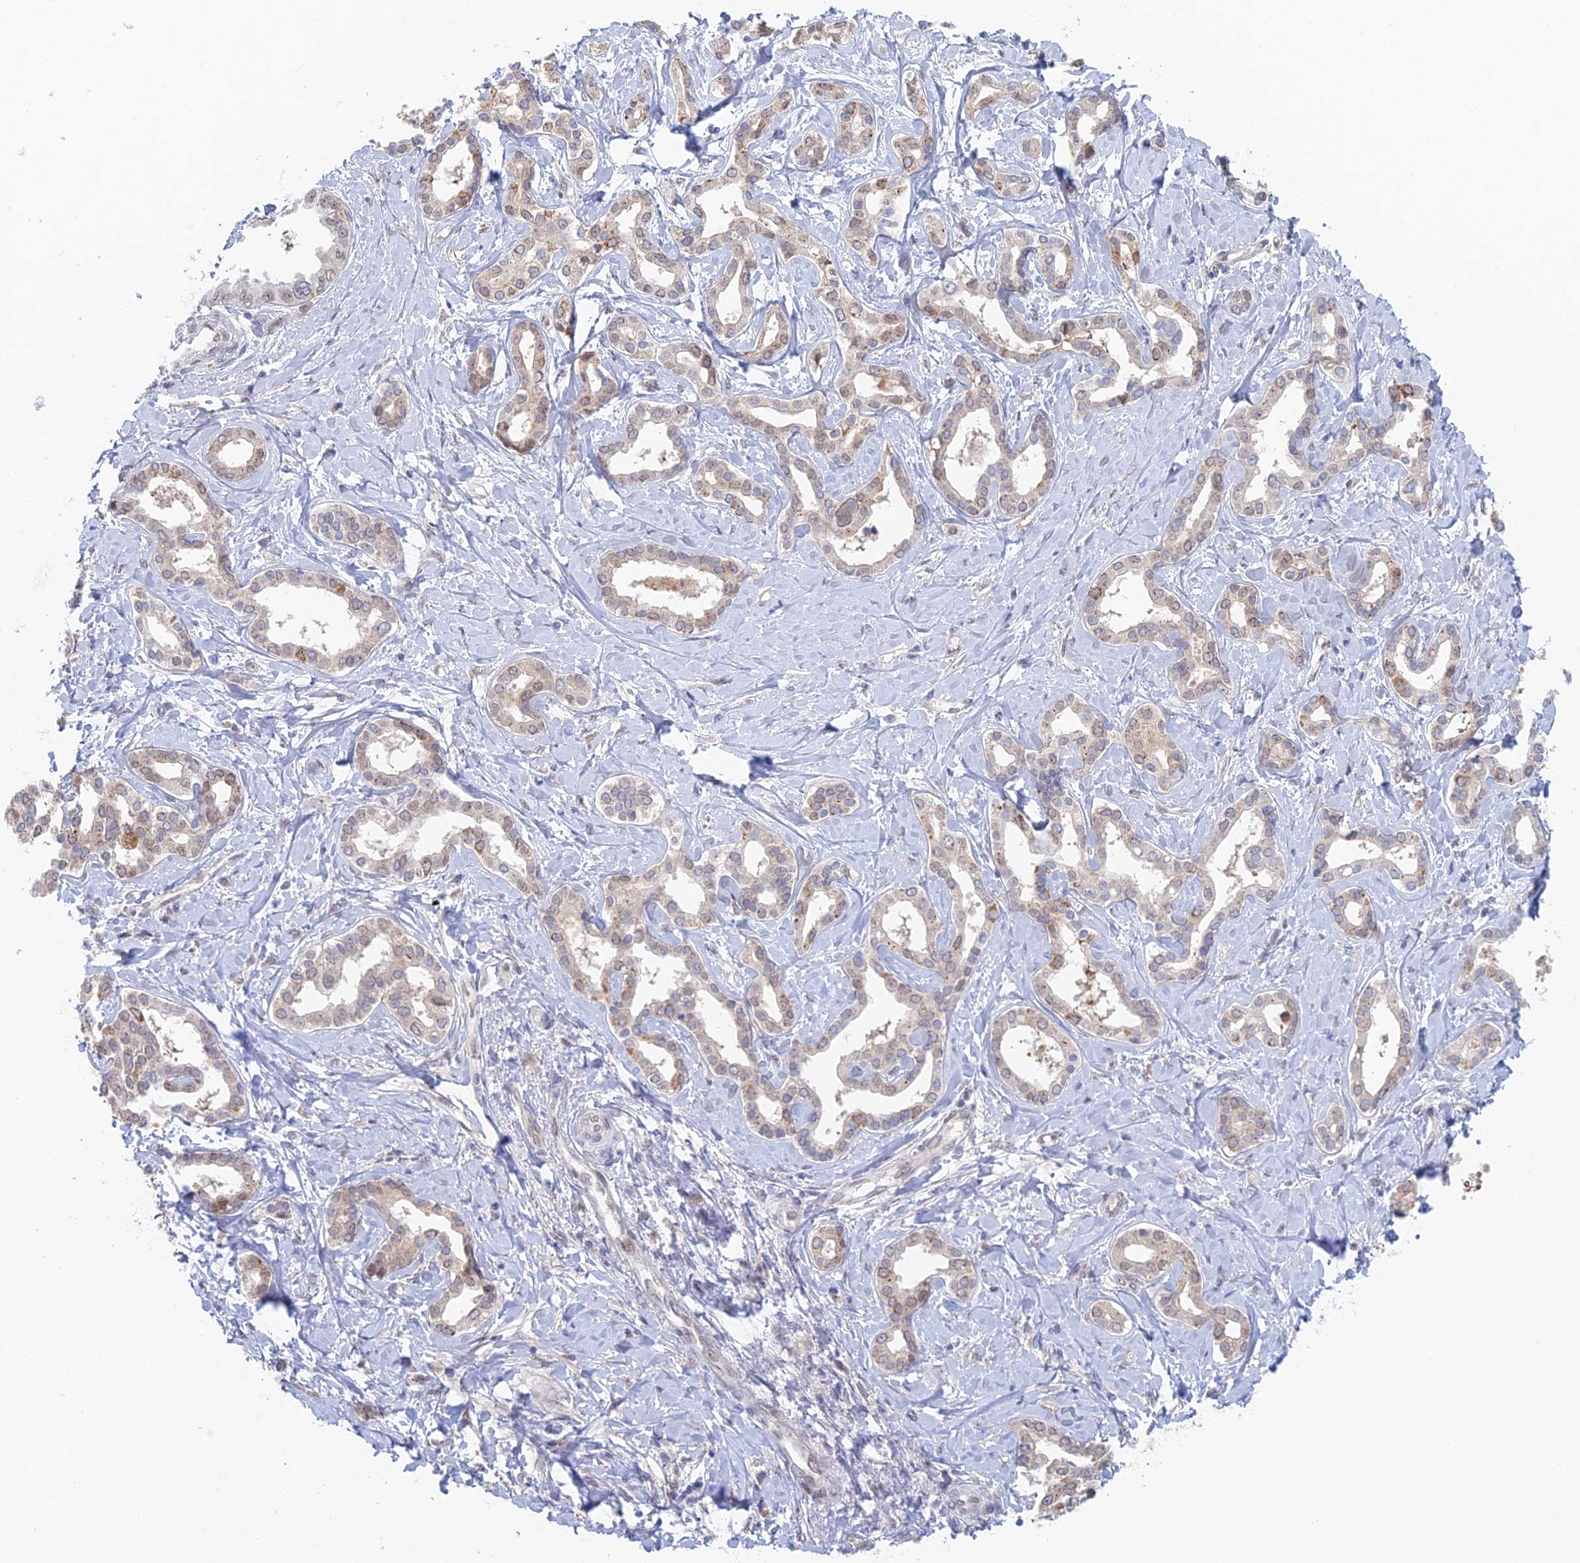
{"staining": {"intensity": "weak", "quantity": "<25%", "location": "cytoplasmic/membranous"}, "tissue": "liver cancer", "cell_type": "Tumor cells", "image_type": "cancer", "snomed": [{"axis": "morphology", "description": "Cholangiocarcinoma"}, {"axis": "topography", "description": "Liver"}], "caption": "DAB (3,3'-diaminobenzidine) immunohistochemical staining of human liver cholangiocarcinoma shows no significant staining in tumor cells.", "gene": "ZUP1", "patient": {"sex": "female", "age": 77}}